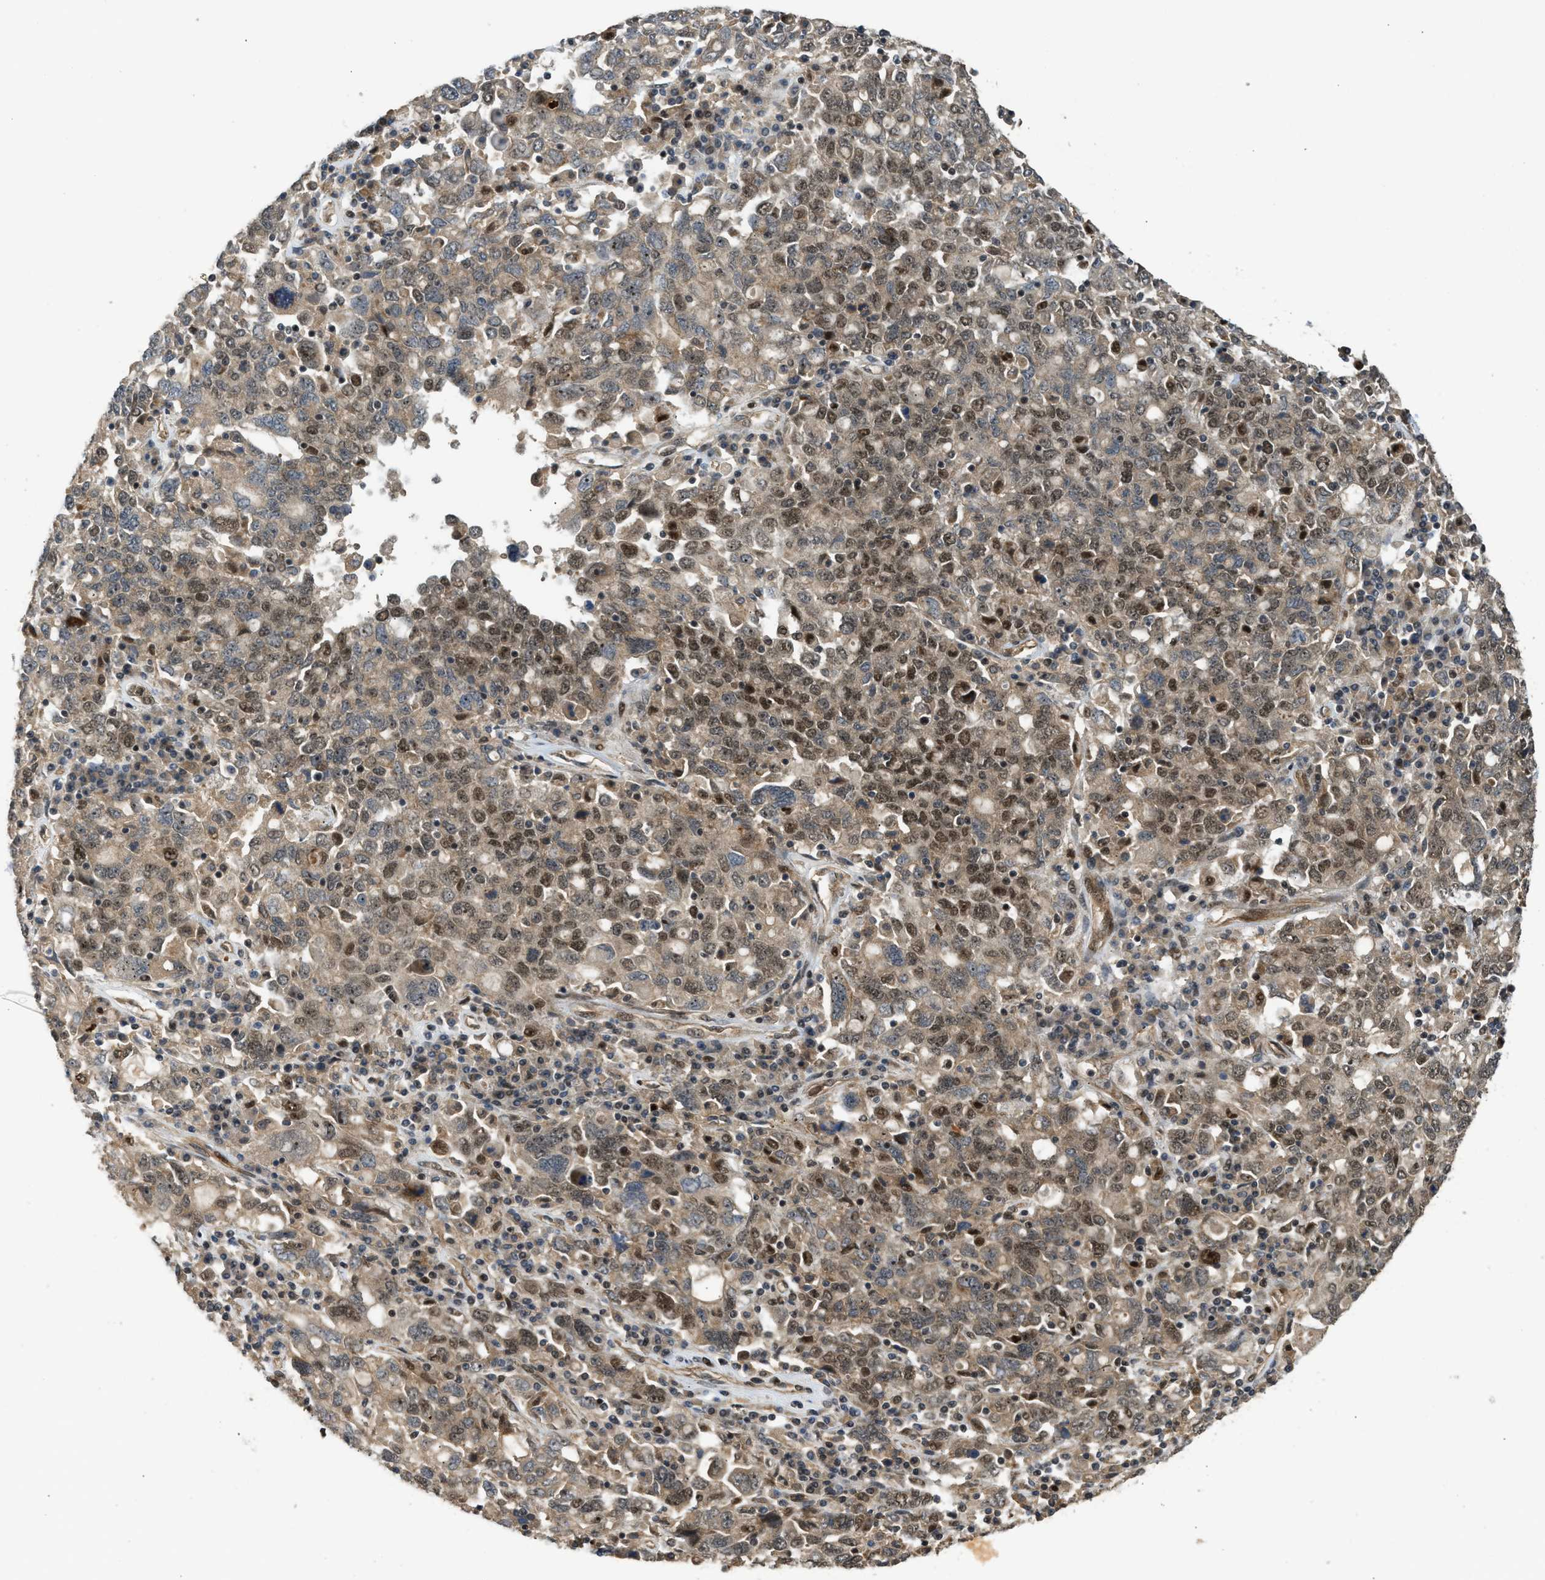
{"staining": {"intensity": "moderate", "quantity": "25%-75%", "location": "cytoplasmic/membranous,nuclear"}, "tissue": "ovarian cancer", "cell_type": "Tumor cells", "image_type": "cancer", "snomed": [{"axis": "morphology", "description": "Carcinoma, endometroid"}, {"axis": "topography", "description": "Ovary"}], "caption": "Immunohistochemical staining of human ovarian endometroid carcinoma displays moderate cytoplasmic/membranous and nuclear protein staining in approximately 25%-75% of tumor cells. Using DAB (3,3'-diaminobenzidine) (brown) and hematoxylin (blue) stains, captured at high magnification using brightfield microscopy.", "gene": "GET1", "patient": {"sex": "female", "age": 62}}